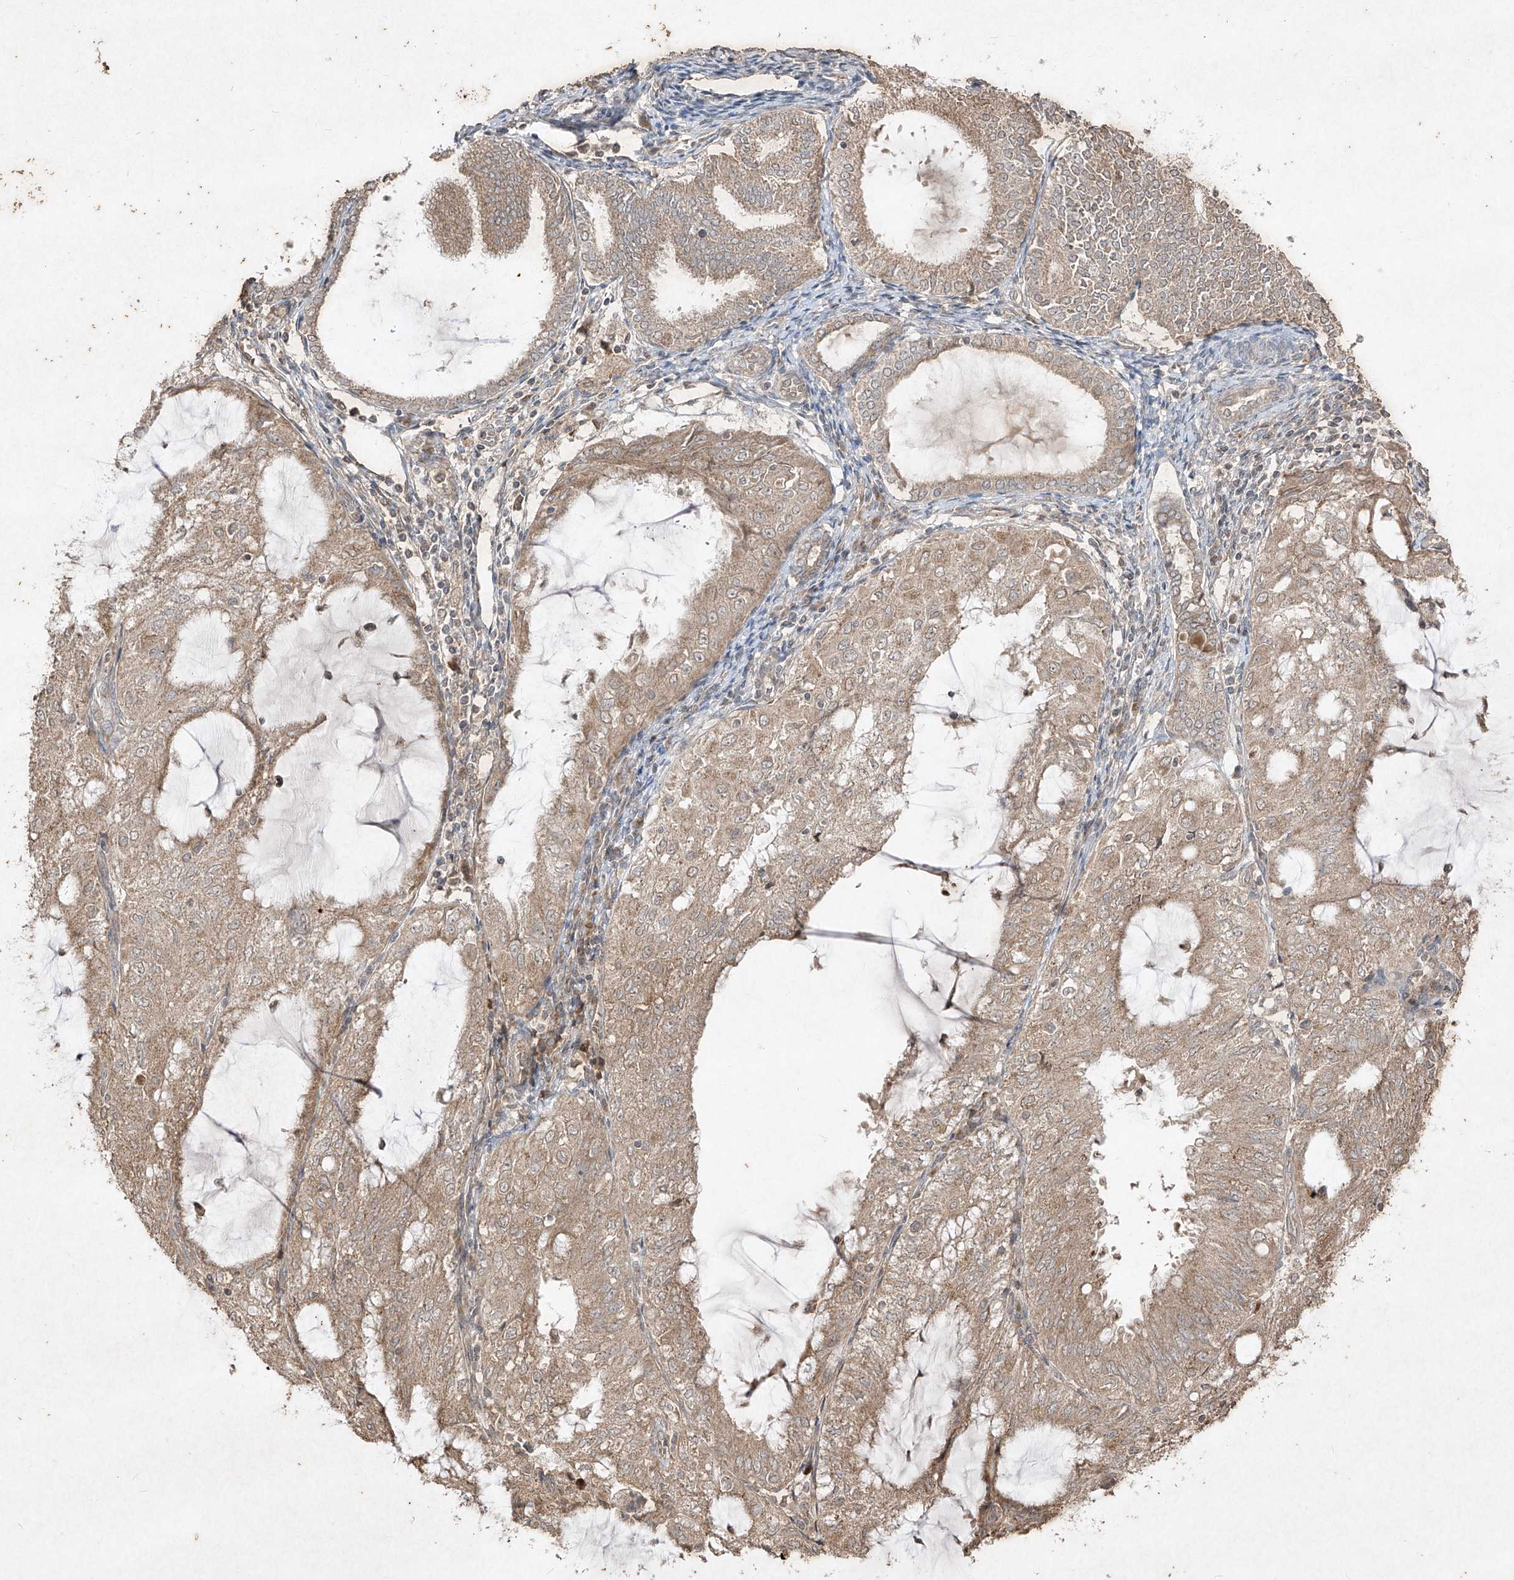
{"staining": {"intensity": "moderate", "quantity": ">75%", "location": "cytoplasmic/membranous"}, "tissue": "endometrial cancer", "cell_type": "Tumor cells", "image_type": "cancer", "snomed": [{"axis": "morphology", "description": "Adenocarcinoma, NOS"}, {"axis": "topography", "description": "Endometrium"}], "caption": "A photomicrograph showing moderate cytoplasmic/membranous expression in about >75% of tumor cells in adenocarcinoma (endometrial), as visualized by brown immunohistochemical staining.", "gene": "ABCD3", "patient": {"sex": "female", "age": 81}}